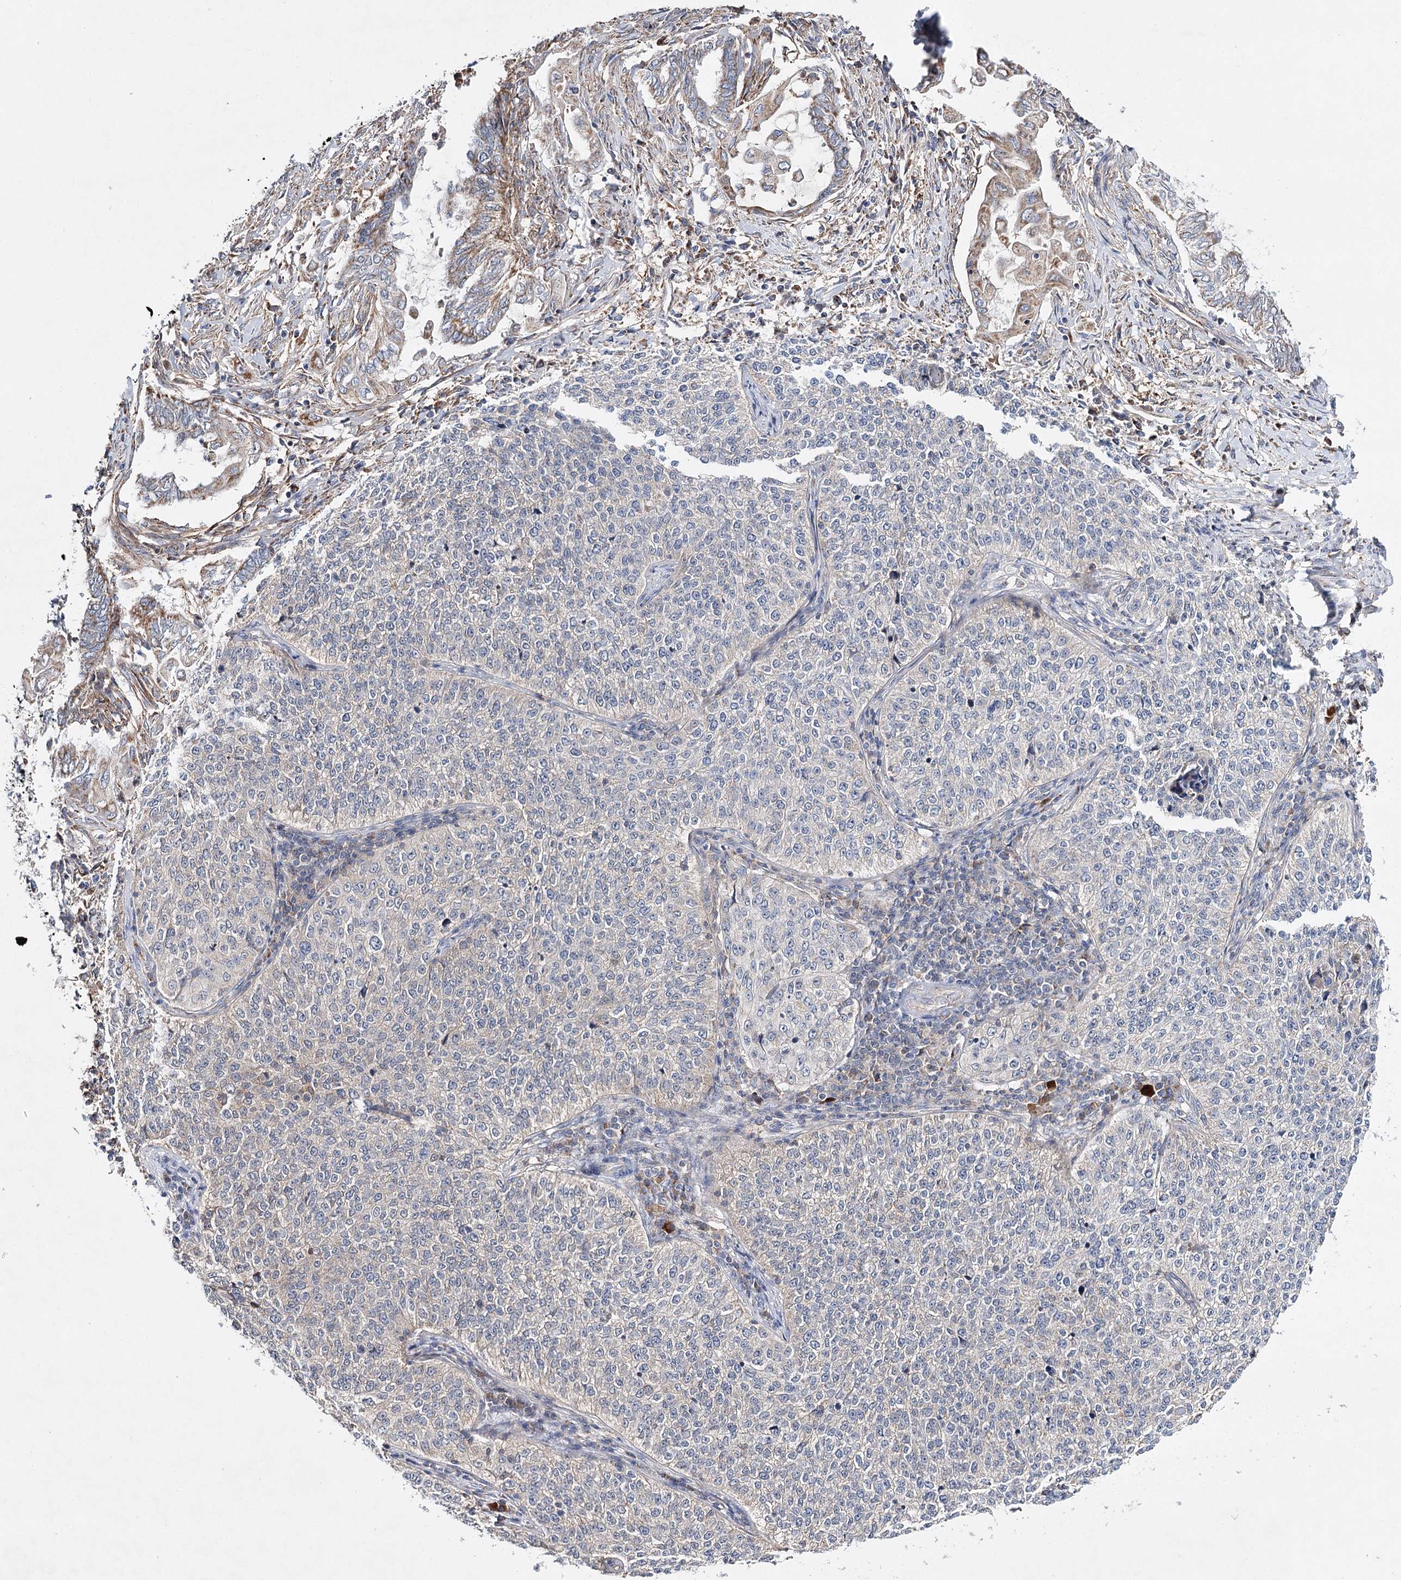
{"staining": {"intensity": "negative", "quantity": "none", "location": "none"}, "tissue": "cervical cancer", "cell_type": "Tumor cells", "image_type": "cancer", "snomed": [{"axis": "morphology", "description": "Squamous cell carcinoma, NOS"}, {"axis": "topography", "description": "Cervix"}], "caption": "DAB immunohistochemical staining of human cervical cancer displays no significant positivity in tumor cells.", "gene": "CFAP46", "patient": {"sex": "female", "age": 35}}